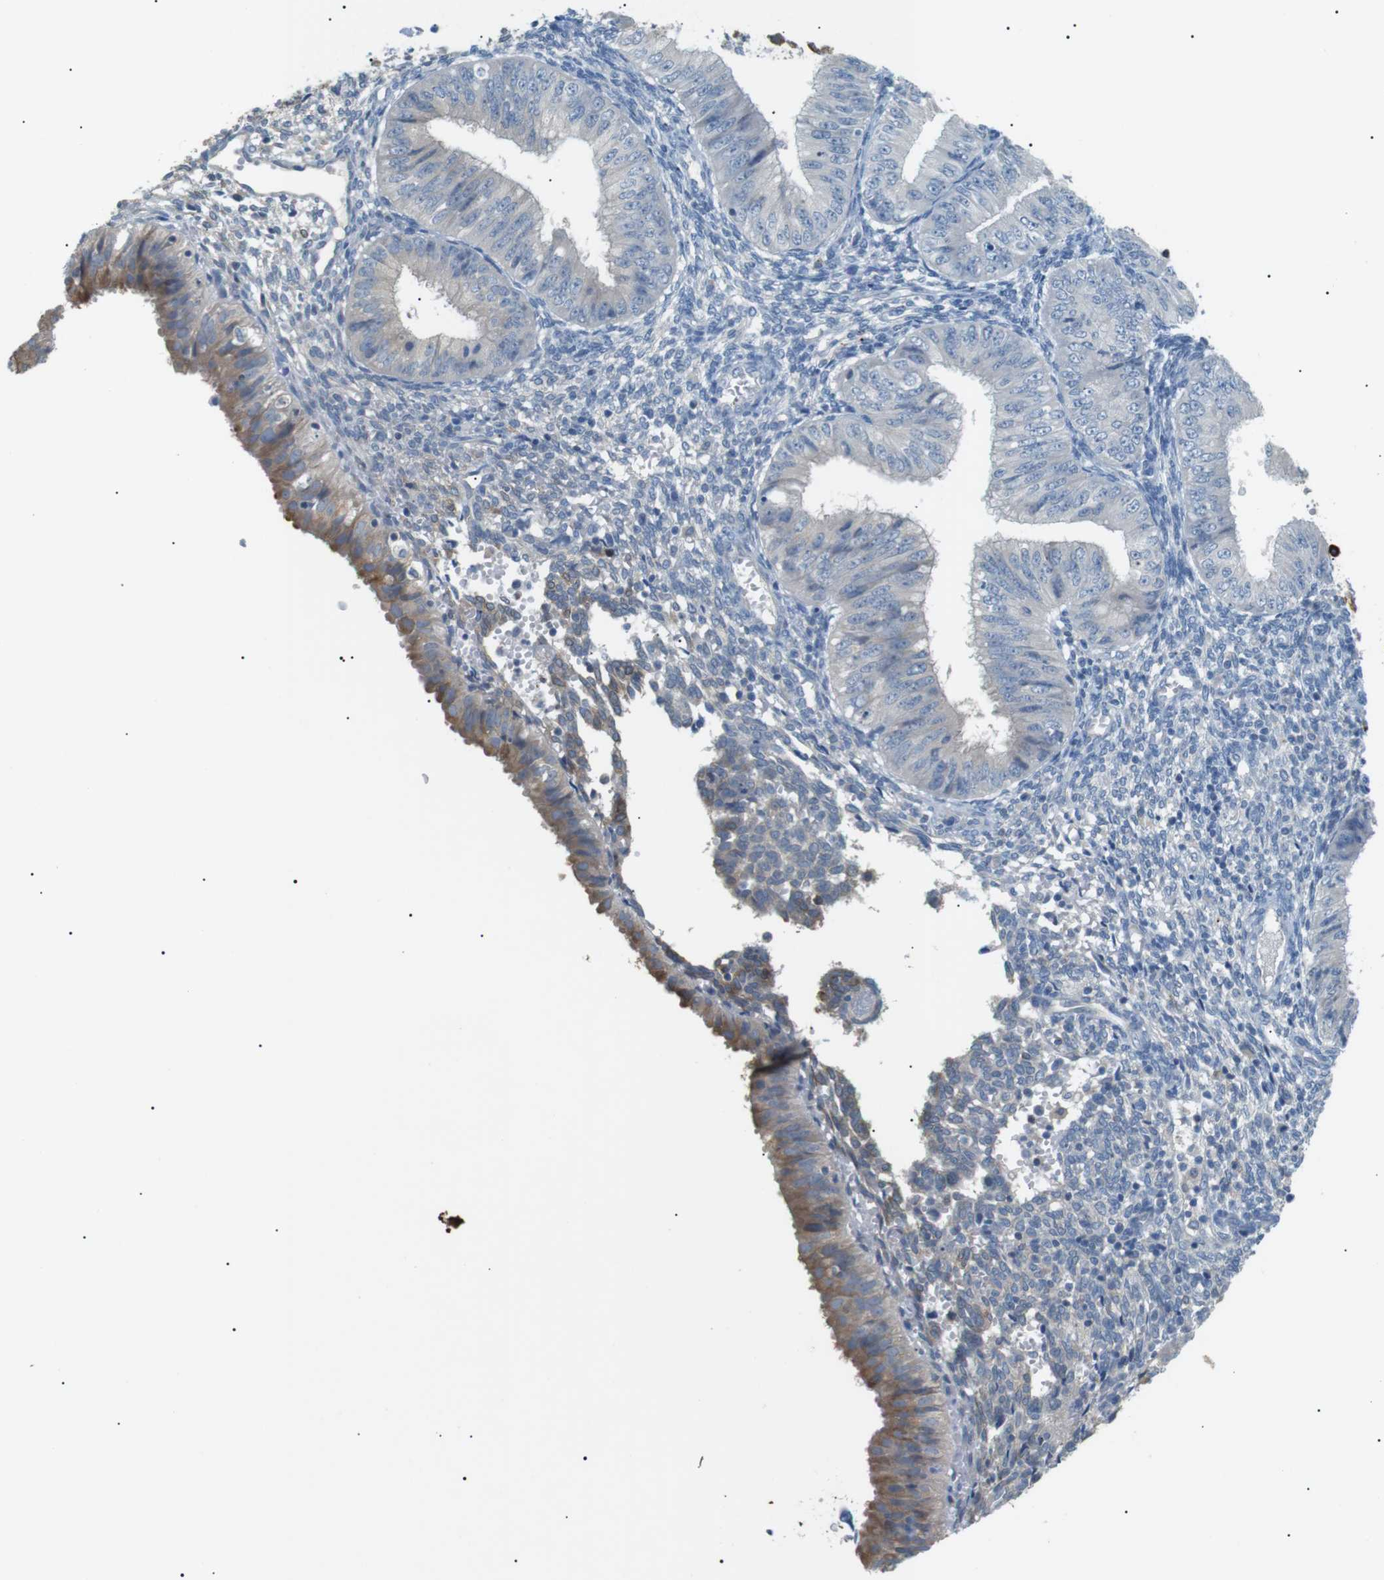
{"staining": {"intensity": "negative", "quantity": "none", "location": "none"}, "tissue": "endometrial cancer", "cell_type": "Tumor cells", "image_type": "cancer", "snomed": [{"axis": "morphology", "description": "Normal tissue, NOS"}, {"axis": "morphology", "description": "Adenocarcinoma, NOS"}, {"axis": "topography", "description": "Endometrium"}], "caption": "Micrograph shows no protein expression in tumor cells of endometrial cancer tissue.", "gene": "CDH26", "patient": {"sex": "female", "age": 53}}